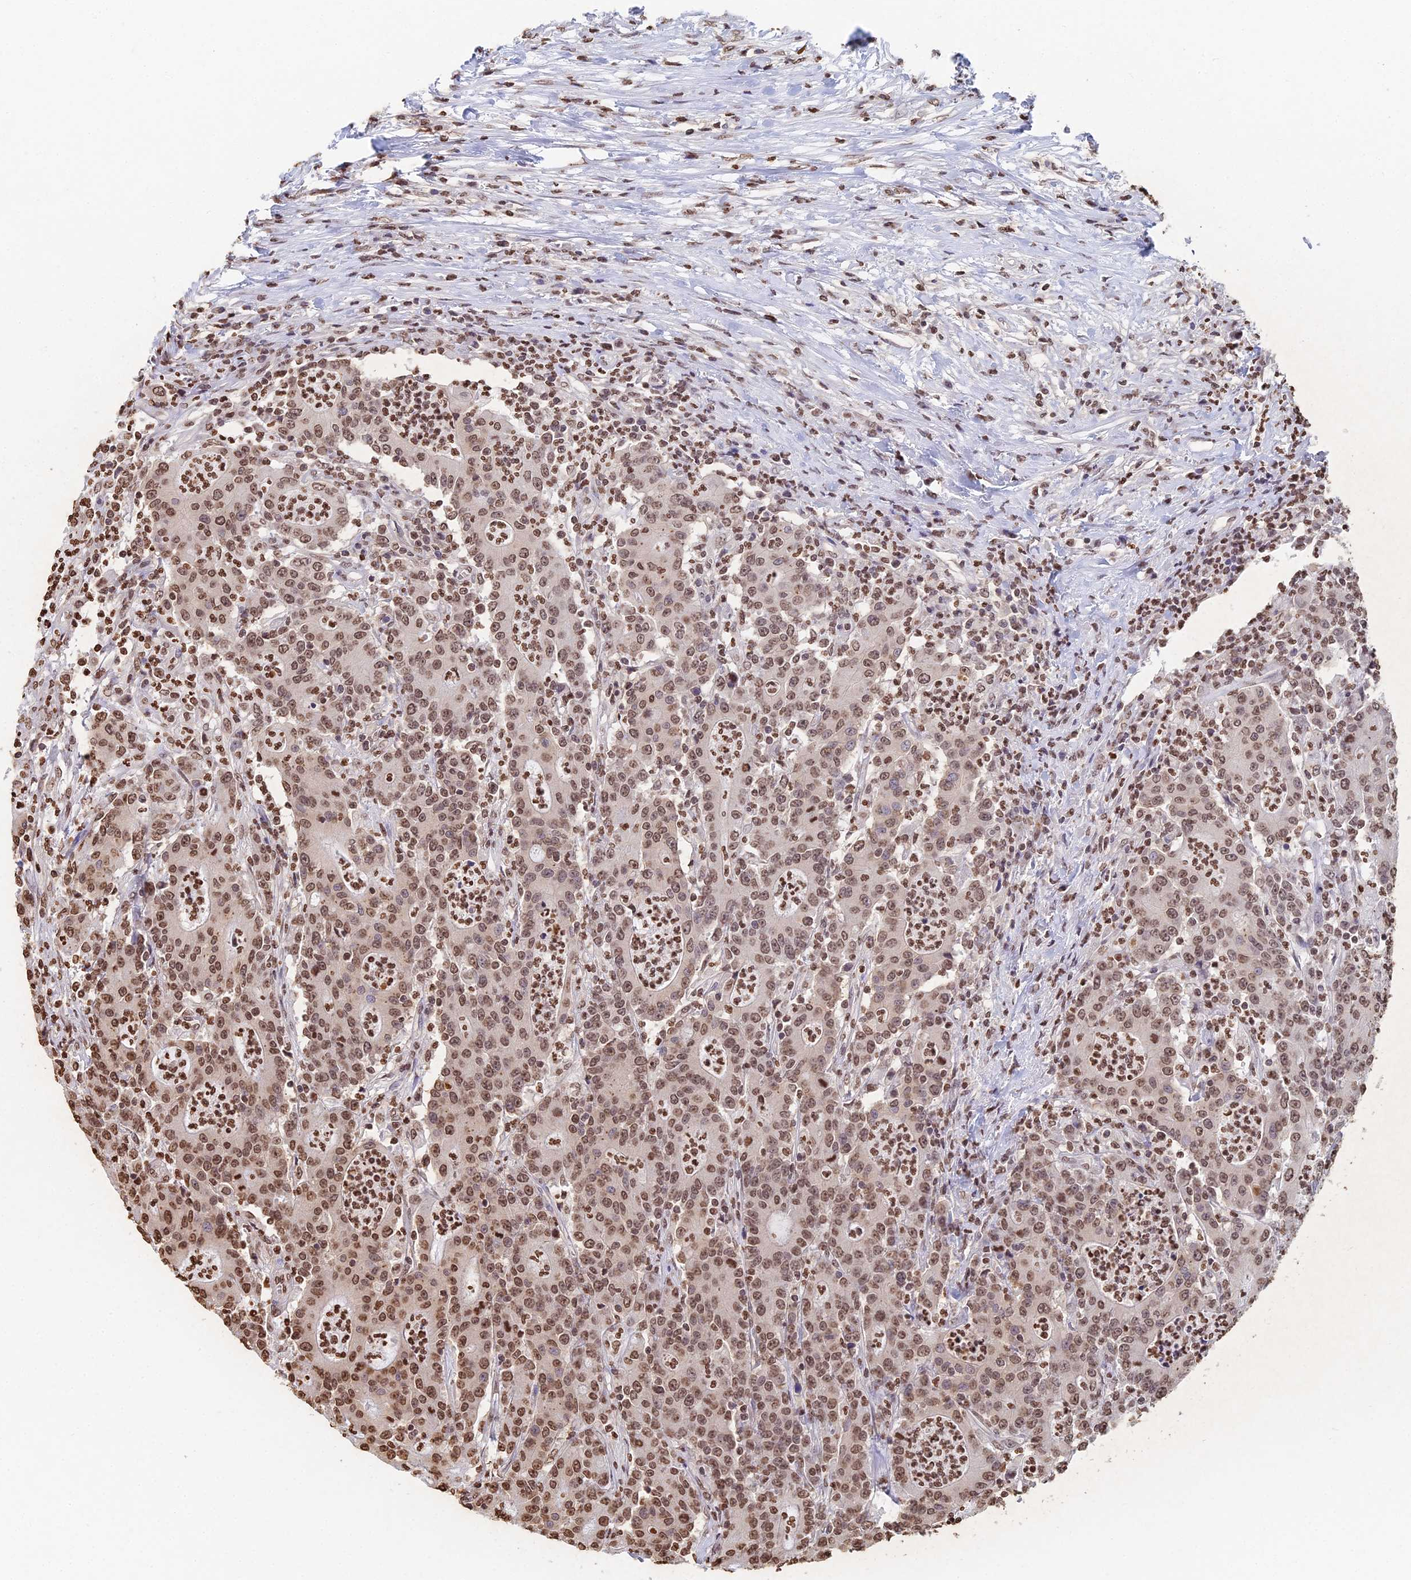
{"staining": {"intensity": "moderate", "quantity": ">75%", "location": "nuclear"}, "tissue": "colorectal cancer", "cell_type": "Tumor cells", "image_type": "cancer", "snomed": [{"axis": "morphology", "description": "Adenocarcinoma, NOS"}, {"axis": "topography", "description": "Colon"}], "caption": "Brown immunohistochemical staining in colorectal adenocarcinoma displays moderate nuclear expression in about >75% of tumor cells.", "gene": "GBP3", "patient": {"sex": "male", "age": 83}}